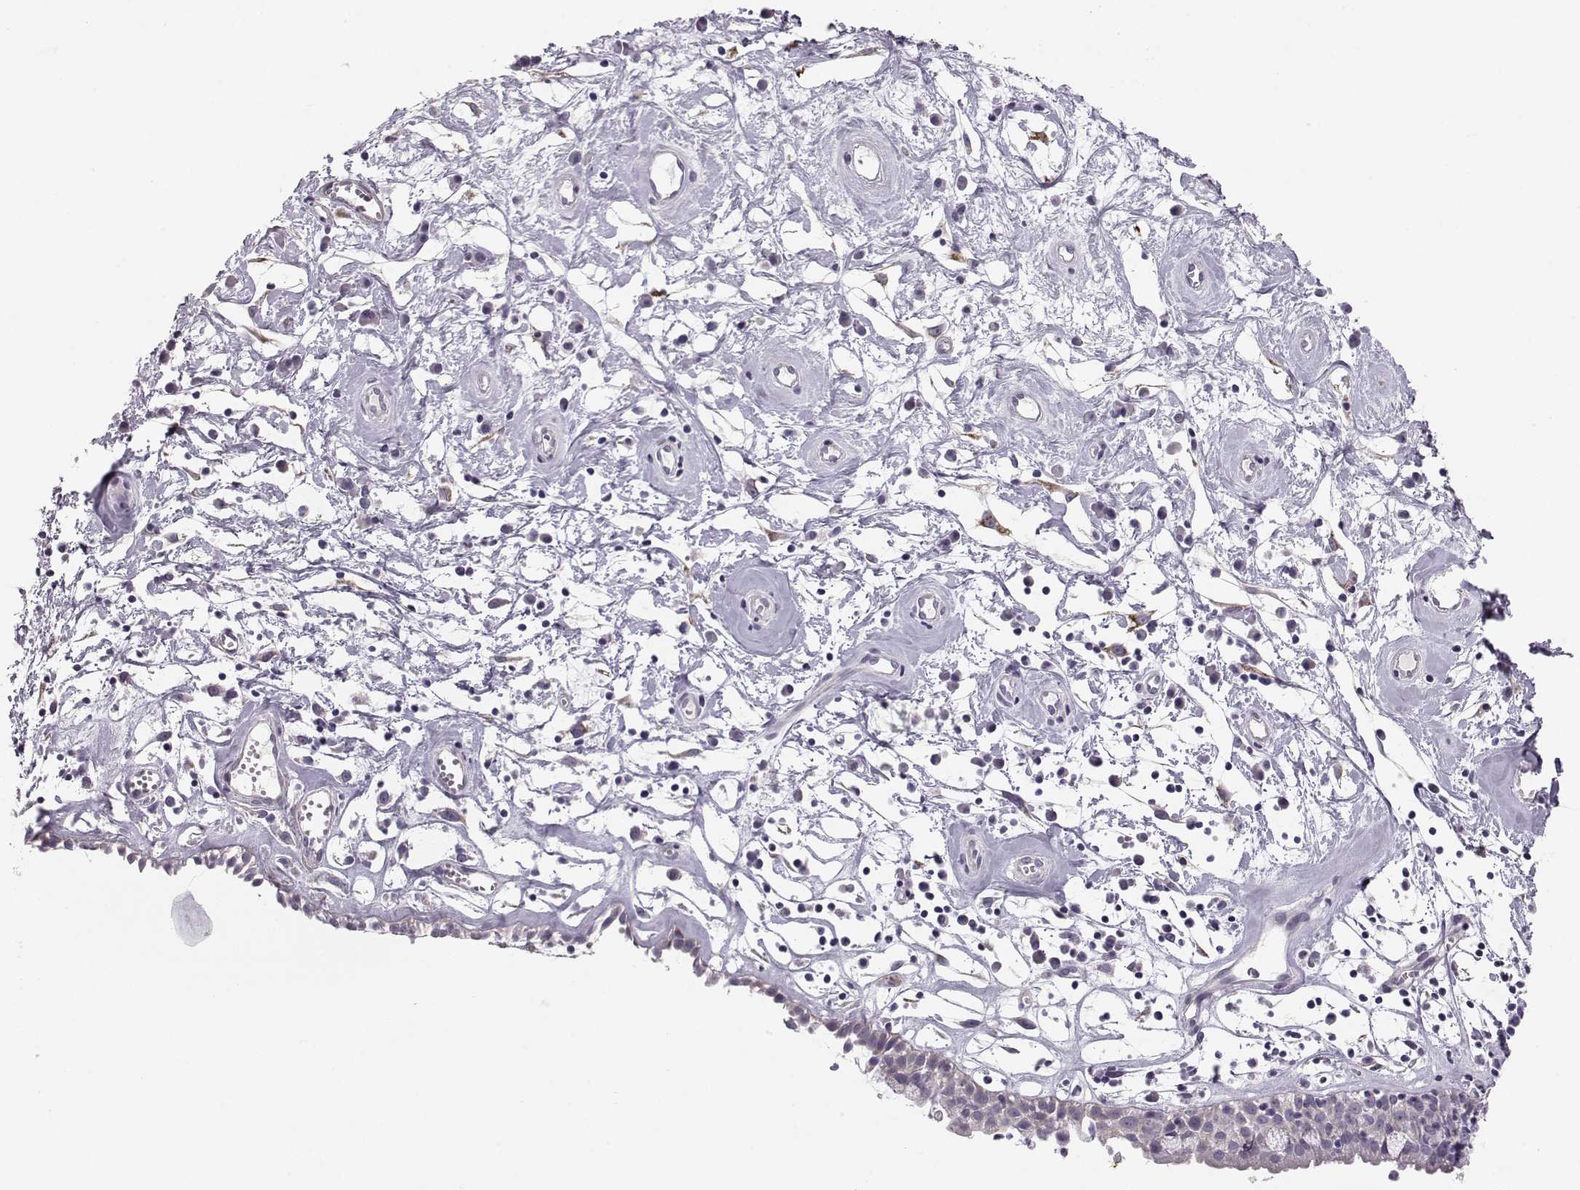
{"staining": {"intensity": "weak", "quantity": "<25%", "location": "cytoplasmic/membranous"}, "tissue": "nasopharynx", "cell_type": "Respiratory epithelial cells", "image_type": "normal", "snomed": [{"axis": "morphology", "description": "Normal tissue, NOS"}, {"axis": "topography", "description": "Nasopharynx"}], "caption": "Nasopharynx was stained to show a protein in brown. There is no significant expression in respiratory epithelial cells. (Stains: DAB IHC with hematoxylin counter stain, Microscopy: brightfield microscopy at high magnification).", "gene": "KCNMB4", "patient": {"sex": "male", "age": 77}}